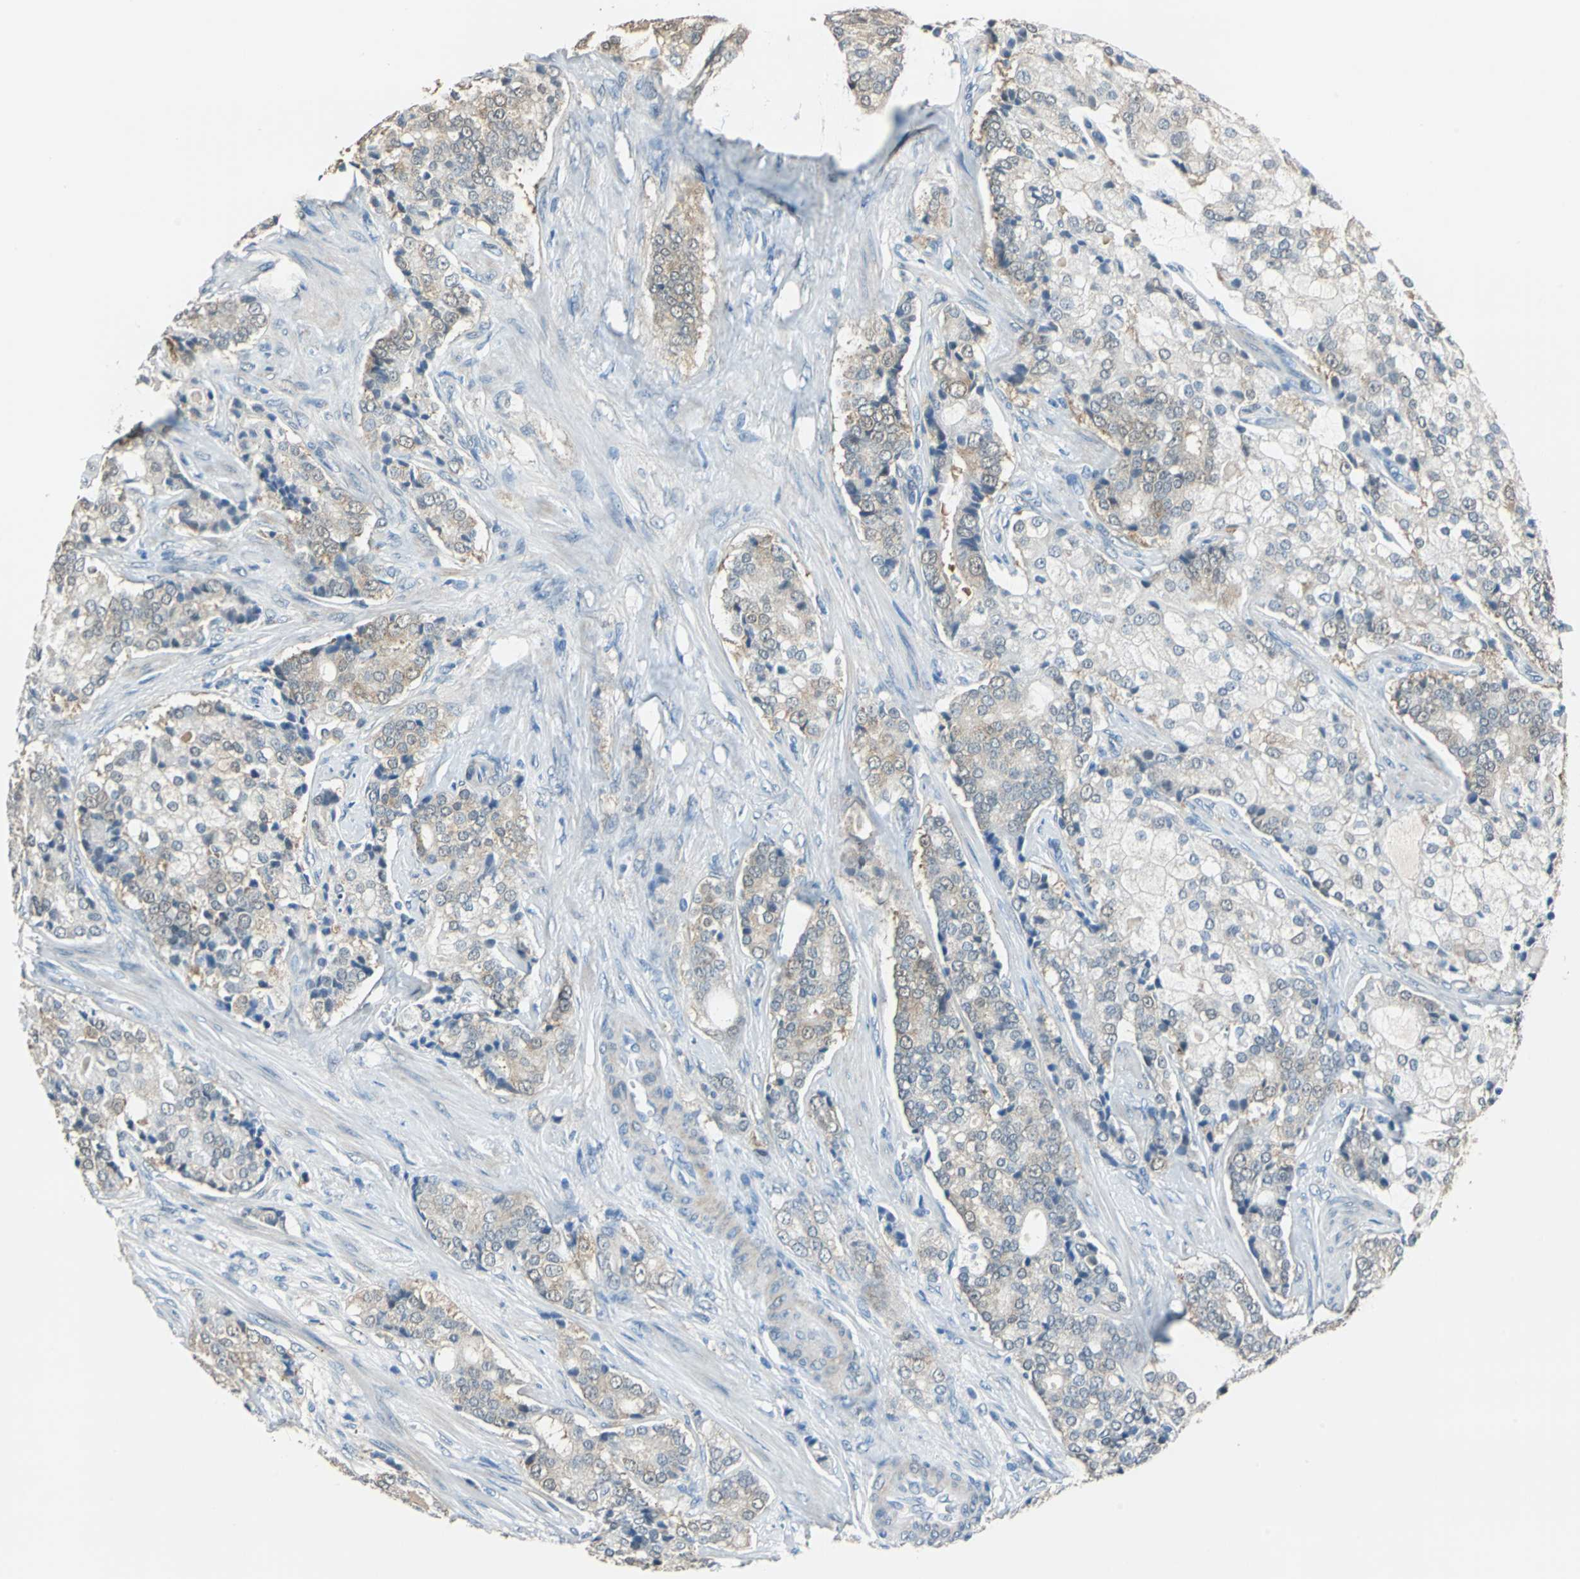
{"staining": {"intensity": "moderate", "quantity": "25%-75%", "location": "cytoplasmic/membranous"}, "tissue": "prostate cancer", "cell_type": "Tumor cells", "image_type": "cancer", "snomed": [{"axis": "morphology", "description": "Adenocarcinoma, Low grade"}, {"axis": "topography", "description": "Prostate"}], "caption": "Immunohistochemistry of human low-grade adenocarcinoma (prostate) reveals medium levels of moderate cytoplasmic/membranous staining in about 25%-75% of tumor cells.", "gene": "FKBP4", "patient": {"sex": "male", "age": 58}}